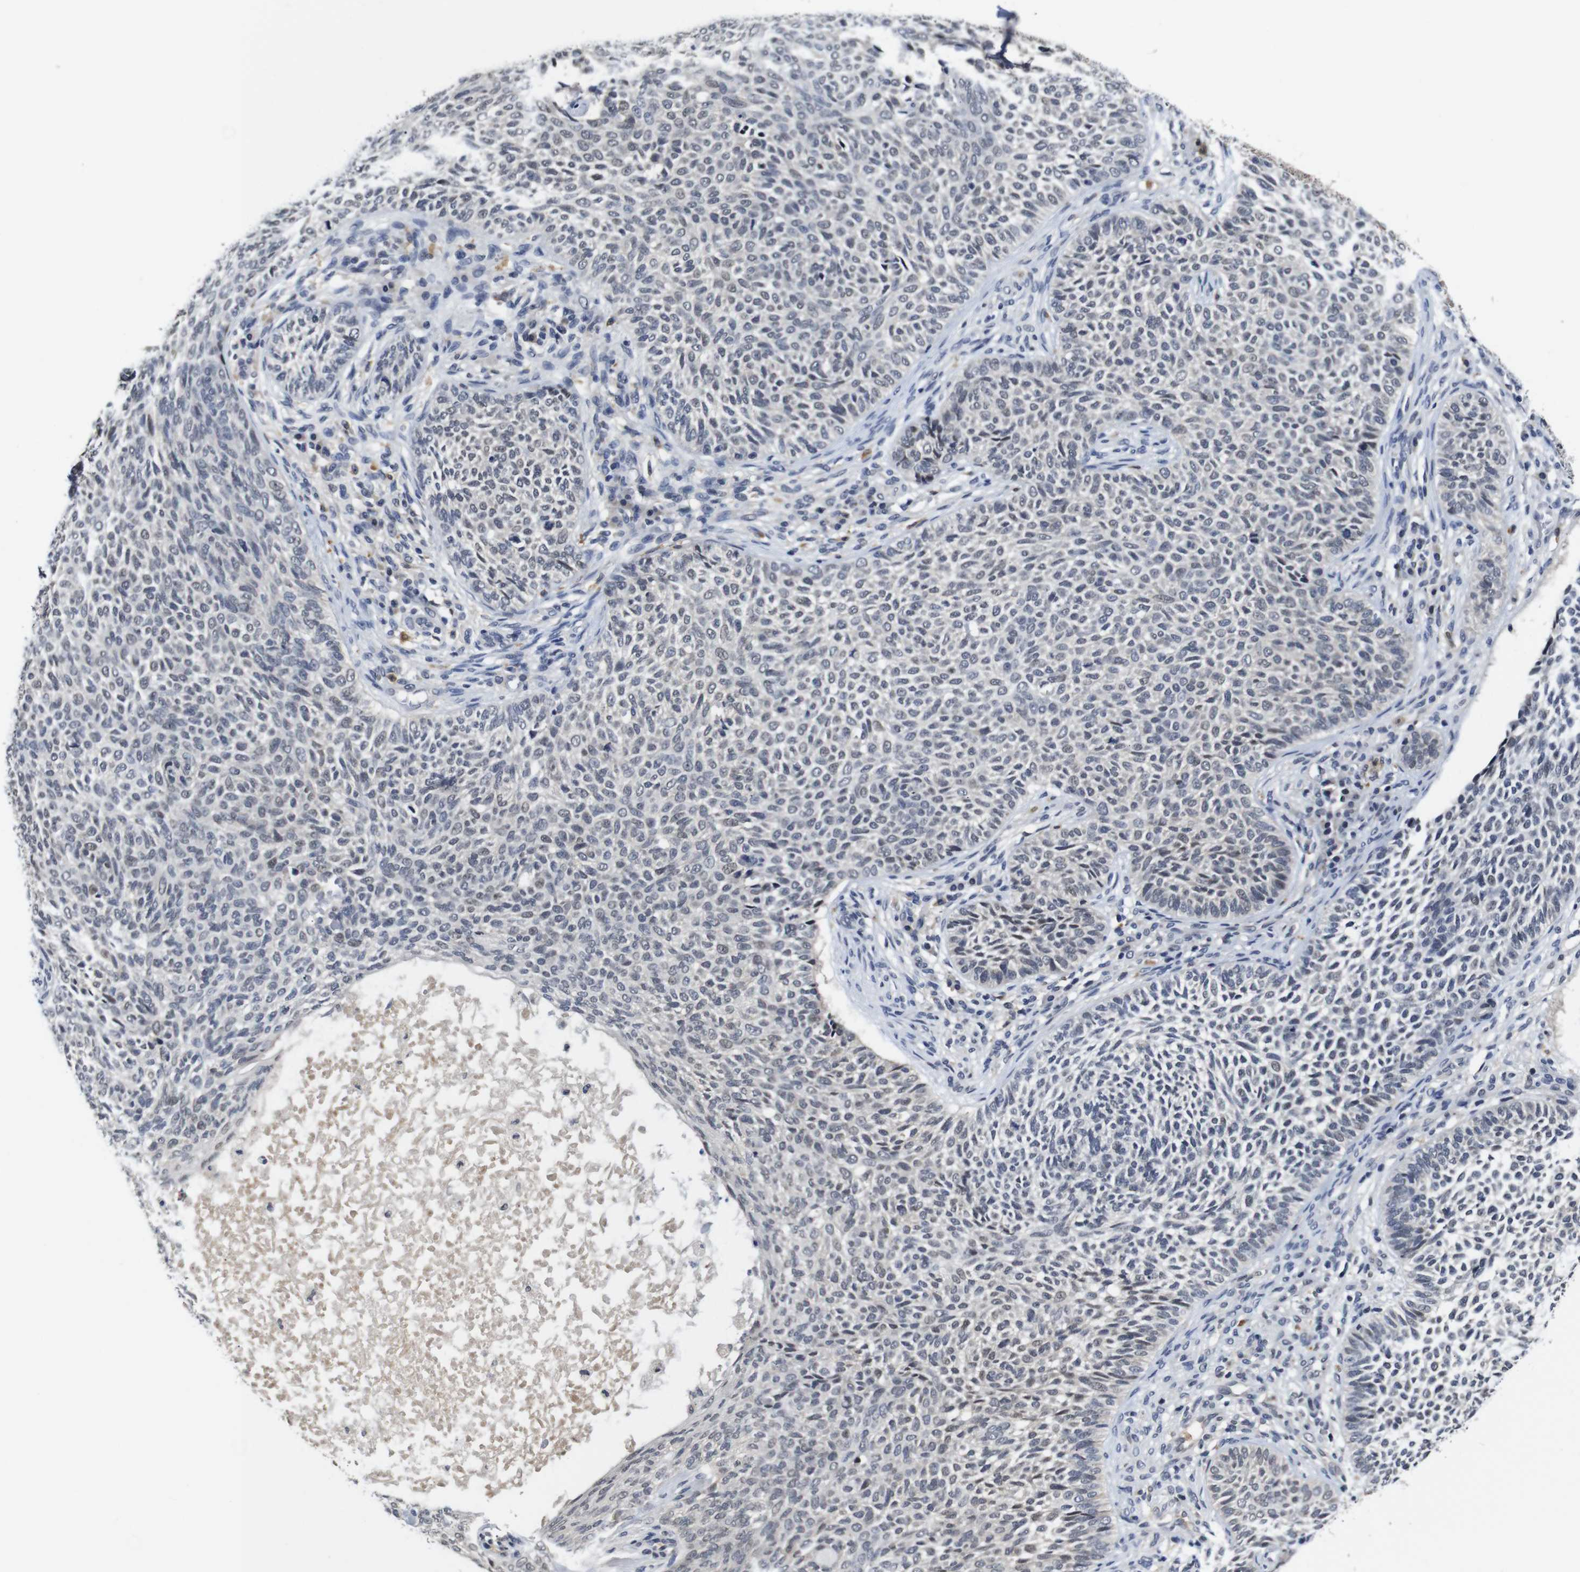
{"staining": {"intensity": "weak", "quantity": "<25%", "location": "nuclear"}, "tissue": "skin cancer", "cell_type": "Tumor cells", "image_type": "cancer", "snomed": [{"axis": "morphology", "description": "Basal cell carcinoma"}, {"axis": "topography", "description": "Skin"}], "caption": "IHC photomicrograph of neoplastic tissue: human skin cancer stained with DAB (3,3'-diaminobenzidine) displays no significant protein staining in tumor cells. Nuclei are stained in blue.", "gene": "NTRK3", "patient": {"sex": "male", "age": 87}}